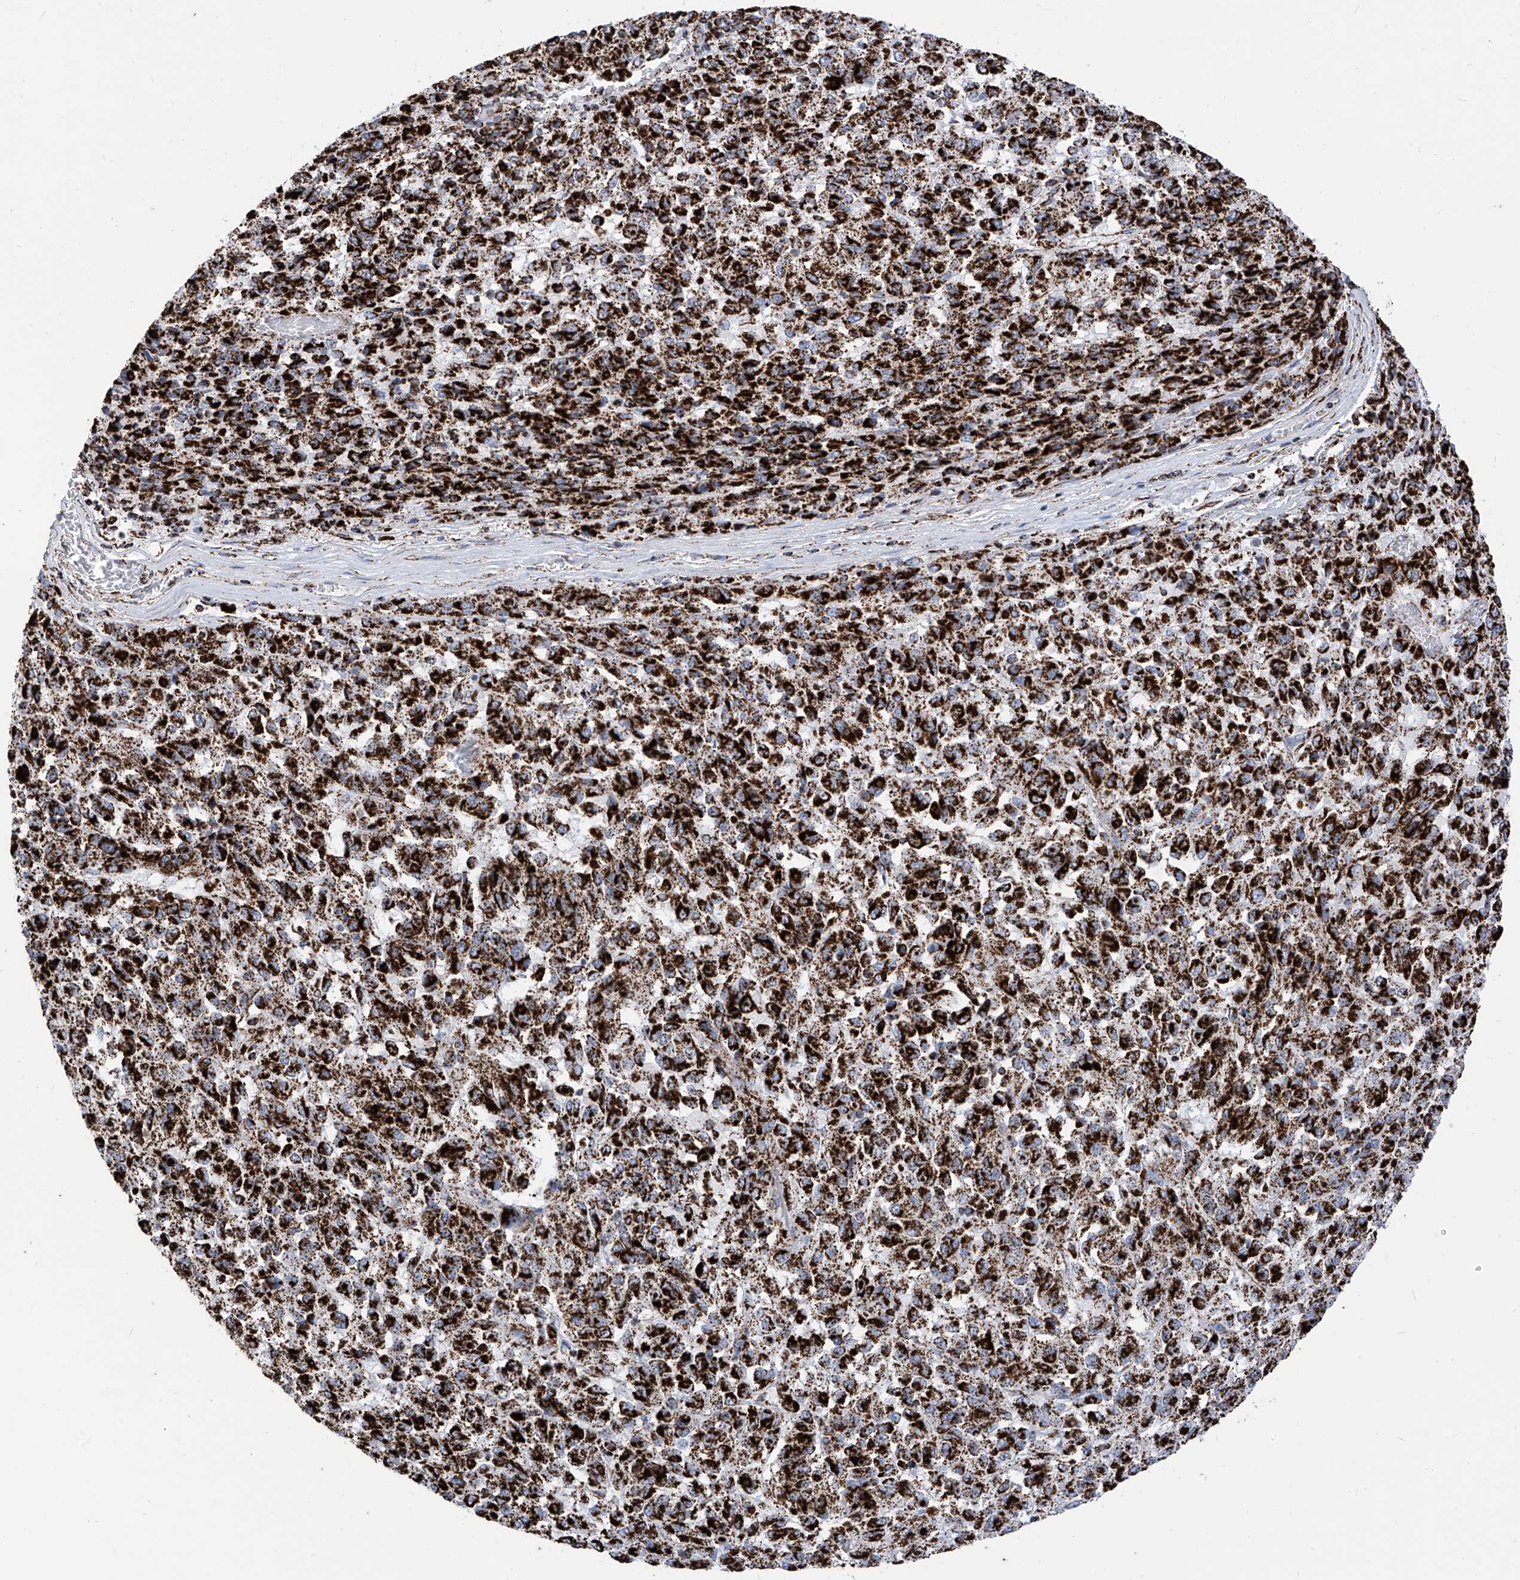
{"staining": {"intensity": "strong", "quantity": ">75%", "location": "cytoplasmic/membranous"}, "tissue": "melanoma", "cell_type": "Tumor cells", "image_type": "cancer", "snomed": [{"axis": "morphology", "description": "Malignant melanoma, Metastatic site"}, {"axis": "topography", "description": "Lung"}], "caption": "Strong cytoplasmic/membranous staining is seen in about >75% of tumor cells in melanoma.", "gene": "COX5B", "patient": {"sex": "male", "age": 64}}